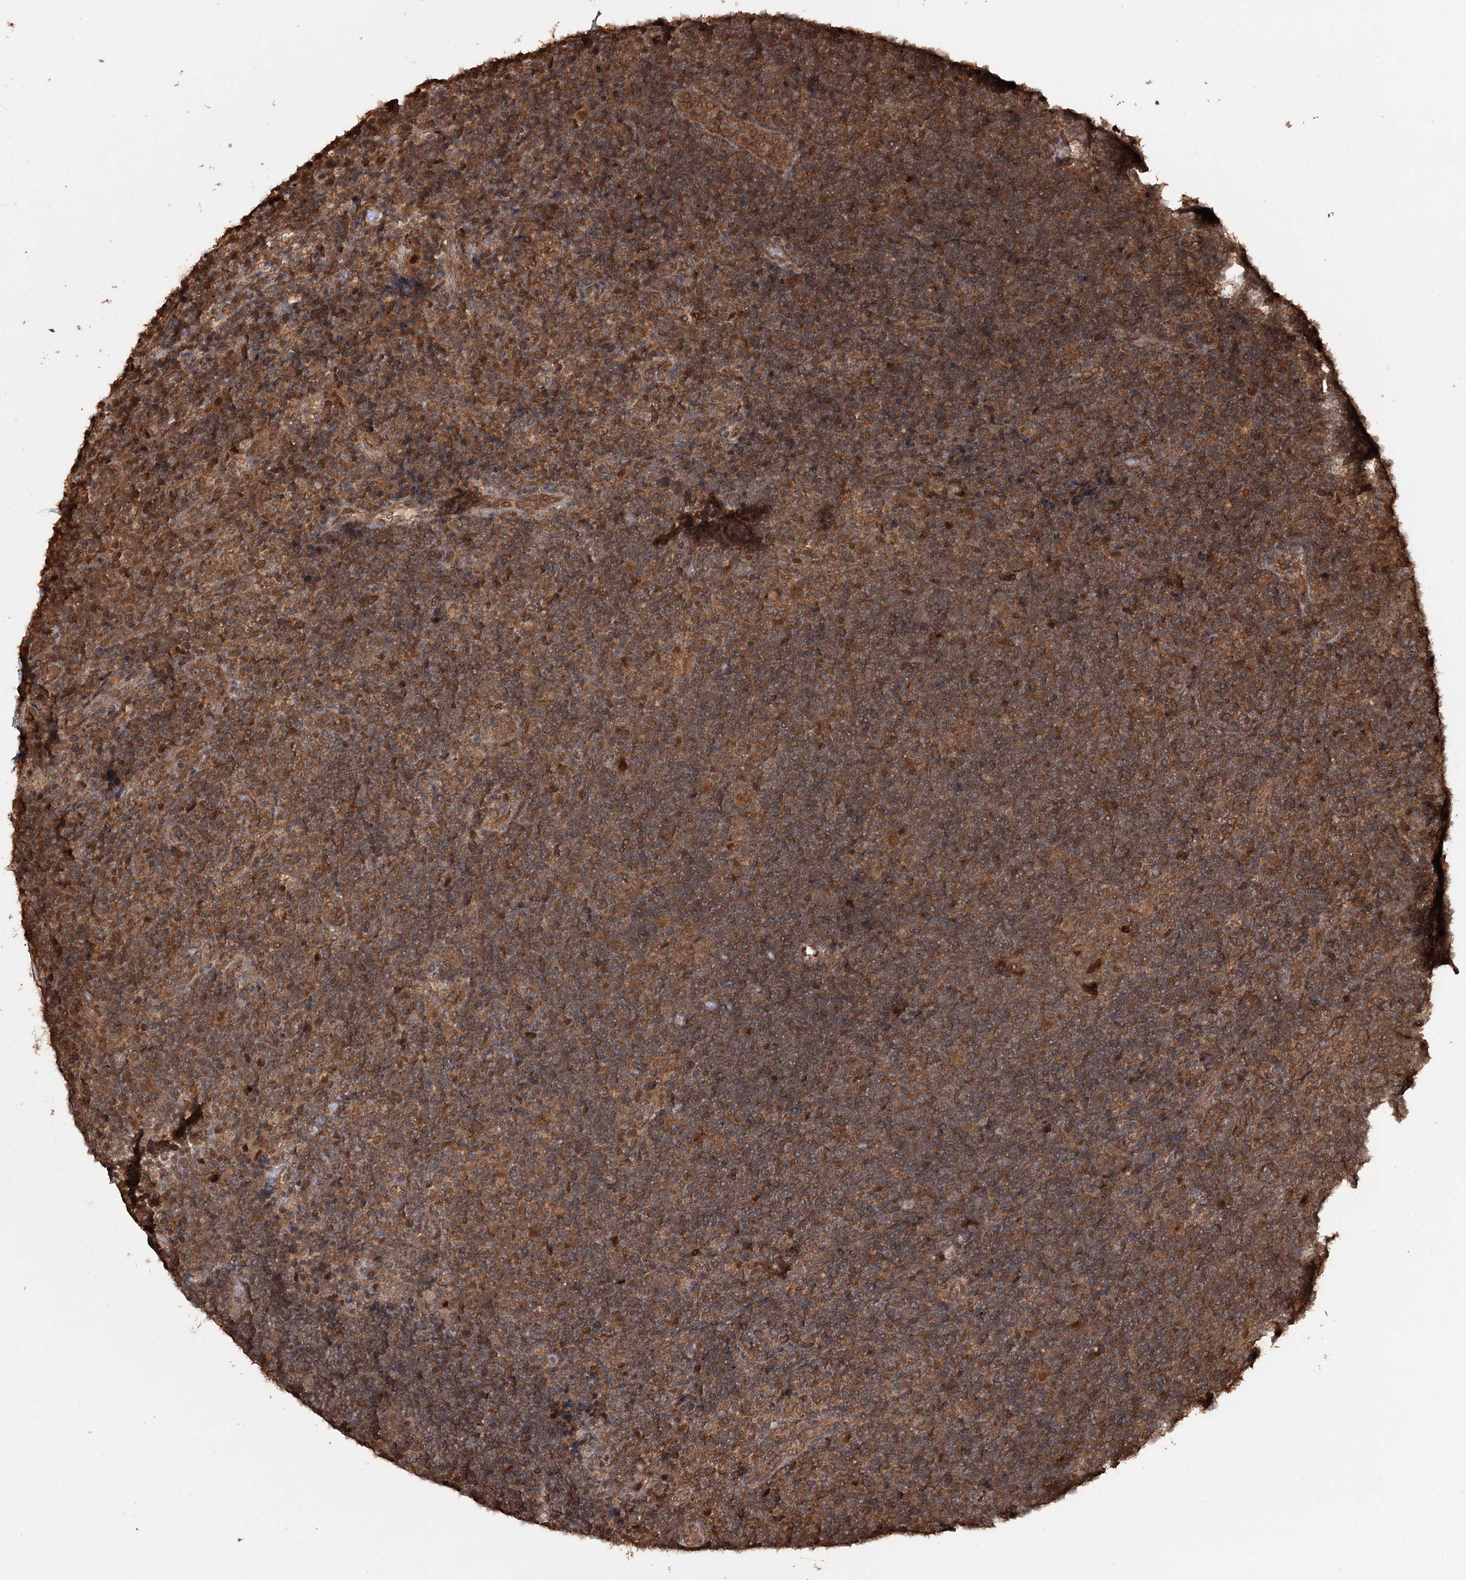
{"staining": {"intensity": "weak", "quantity": "25%-75%", "location": "cytoplasmic/membranous"}, "tissue": "lymphoma", "cell_type": "Tumor cells", "image_type": "cancer", "snomed": [{"axis": "morphology", "description": "Hodgkin's disease, NOS"}, {"axis": "topography", "description": "Lymph node"}], "caption": "Protein expression analysis of human lymphoma reveals weak cytoplasmic/membranous expression in about 25%-75% of tumor cells.", "gene": "N6AMT1", "patient": {"sex": "female", "age": 57}}